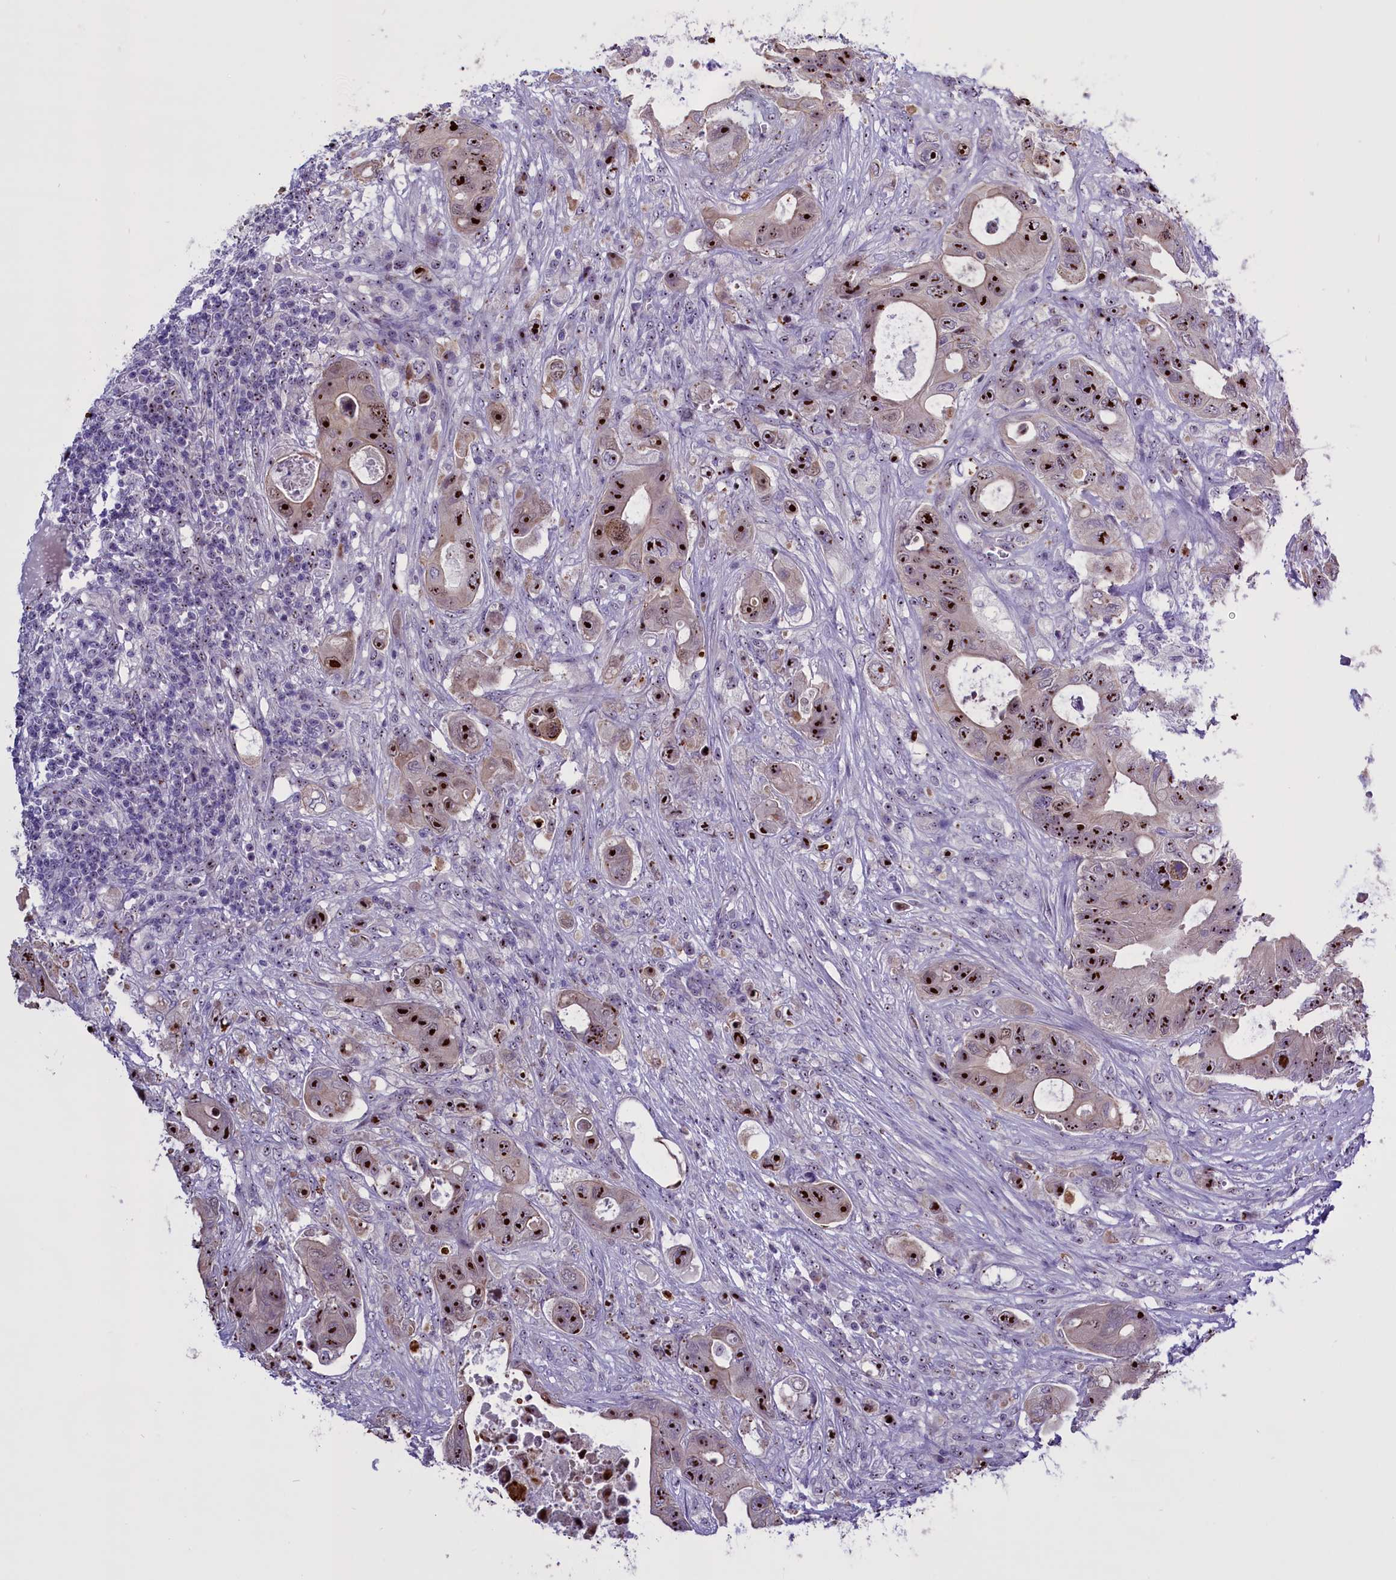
{"staining": {"intensity": "strong", "quantity": ">75%", "location": "nuclear"}, "tissue": "colorectal cancer", "cell_type": "Tumor cells", "image_type": "cancer", "snomed": [{"axis": "morphology", "description": "Adenocarcinoma, NOS"}, {"axis": "topography", "description": "Colon"}], "caption": "Tumor cells reveal high levels of strong nuclear positivity in approximately >75% of cells in colorectal cancer.", "gene": "TBL3", "patient": {"sex": "female", "age": 46}}